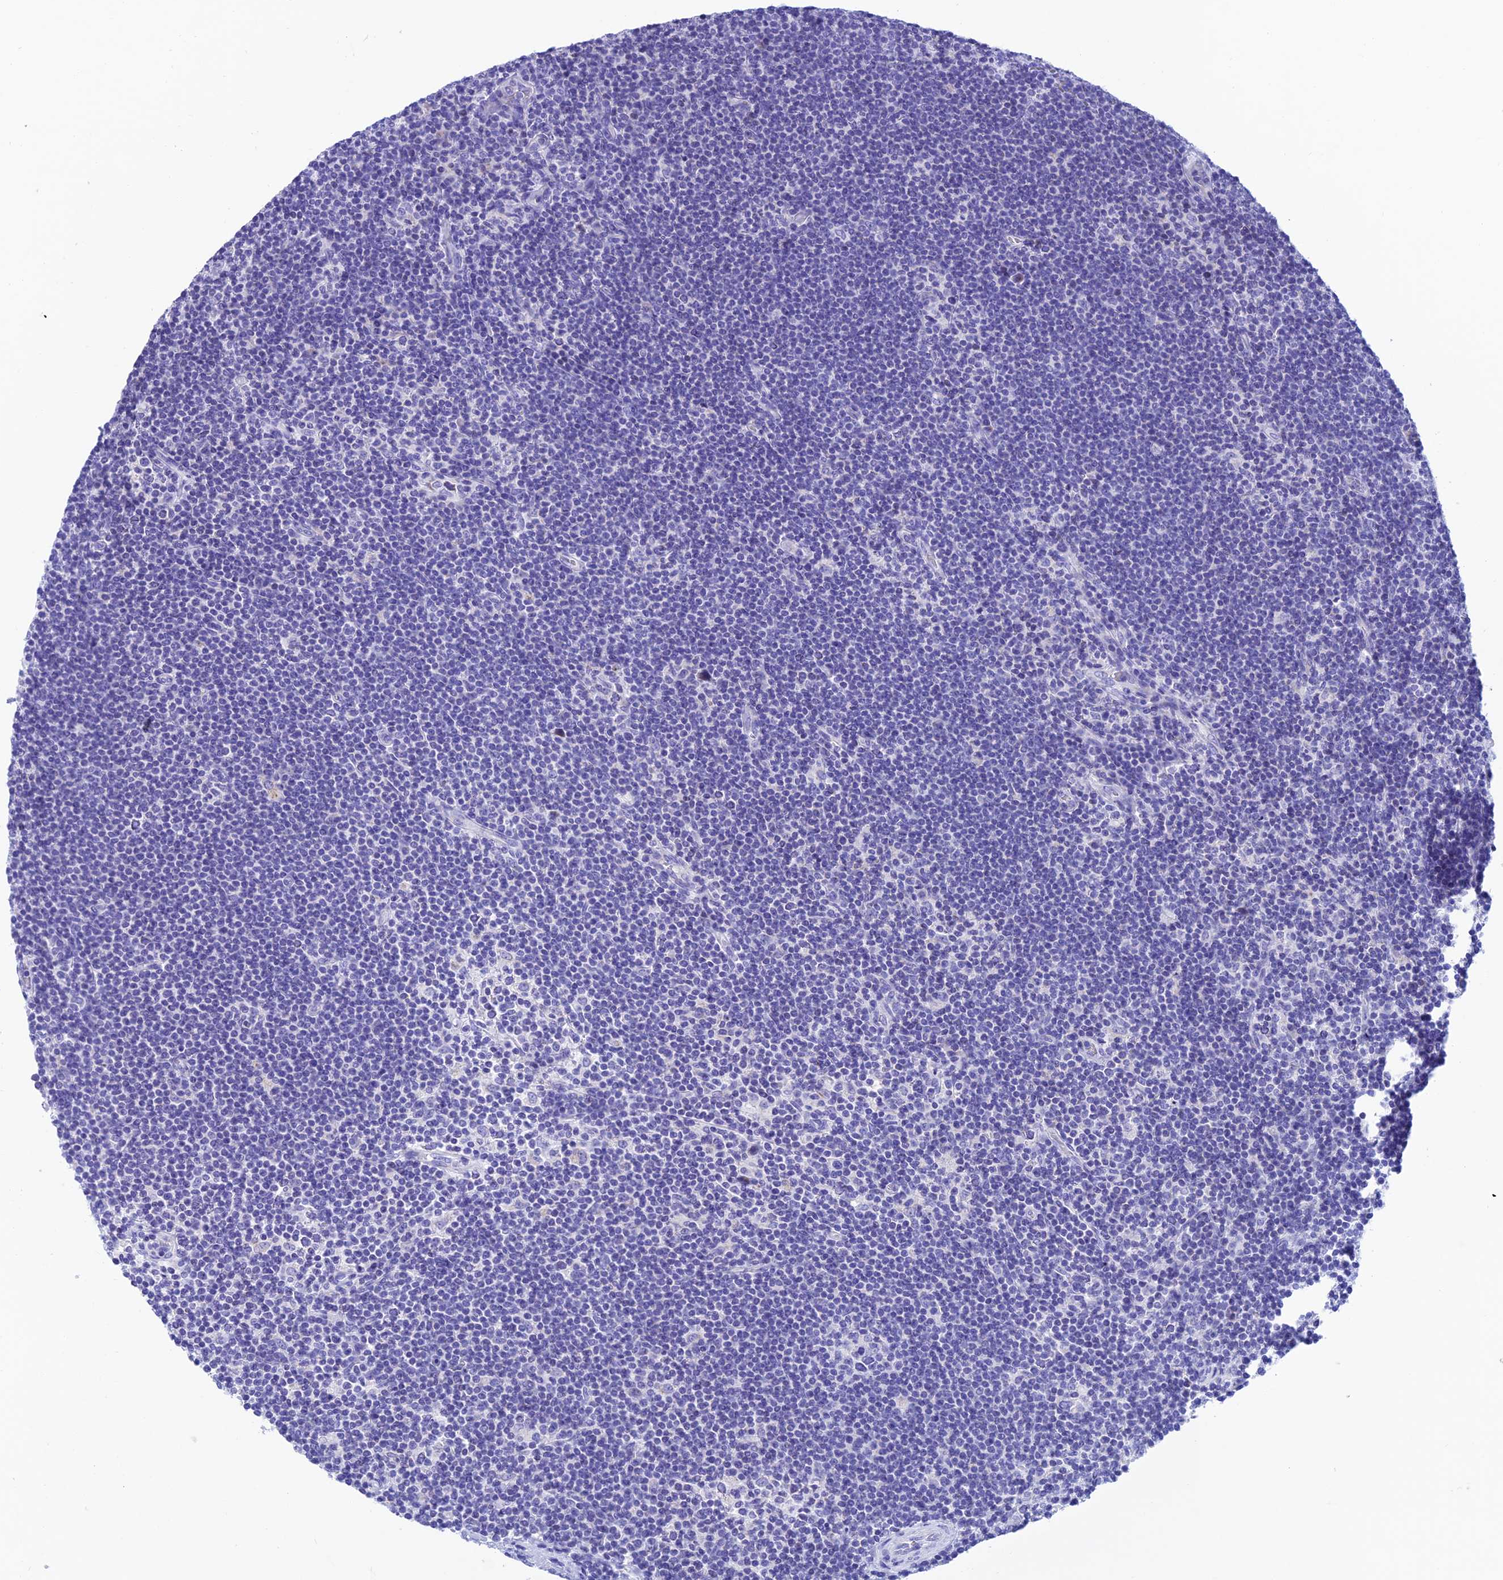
{"staining": {"intensity": "negative", "quantity": "none", "location": "none"}, "tissue": "lymphoma", "cell_type": "Tumor cells", "image_type": "cancer", "snomed": [{"axis": "morphology", "description": "Hodgkin's disease, NOS"}, {"axis": "topography", "description": "Lymph node"}], "caption": "The micrograph reveals no significant positivity in tumor cells of lymphoma.", "gene": "NXPE4", "patient": {"sex": "female", "age": 57}}